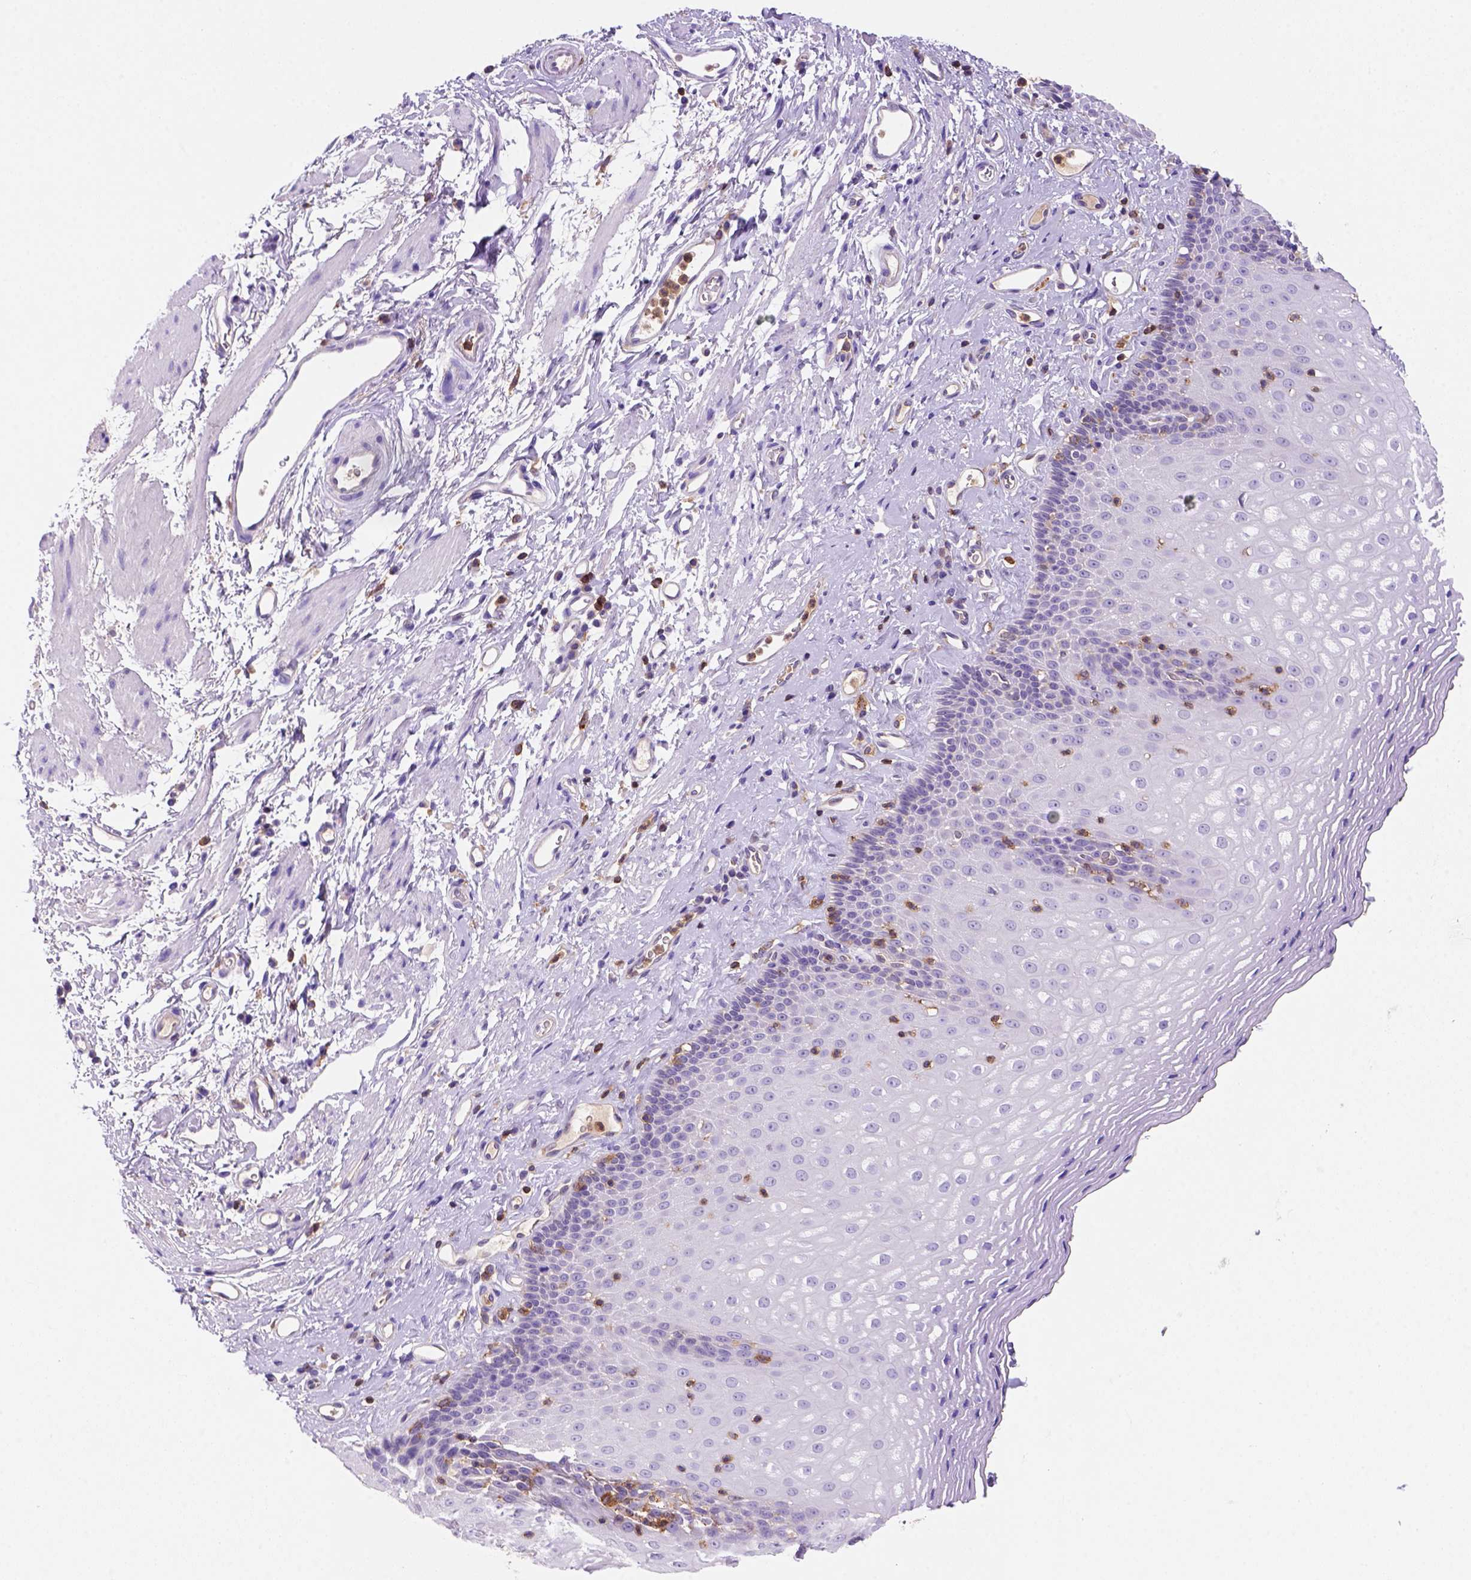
{"staining": {"intensity": "negative", "quantity": "none", "location": "none"}, "tissue": "esophagus", "cell_type": "Squamous epithelial cells", "image_type": "normal", "snomed": [{"axis": "morphology", "description": "Normal tissue, NOS"}, {"axis": "topography", "description": "Esophagus"}], "caption": "The histopathology image displays no significant expression in squamous epithelial cells of esophagus.", "gene": "INPP5D", "patient": {"sex": "female", "age": 68}}